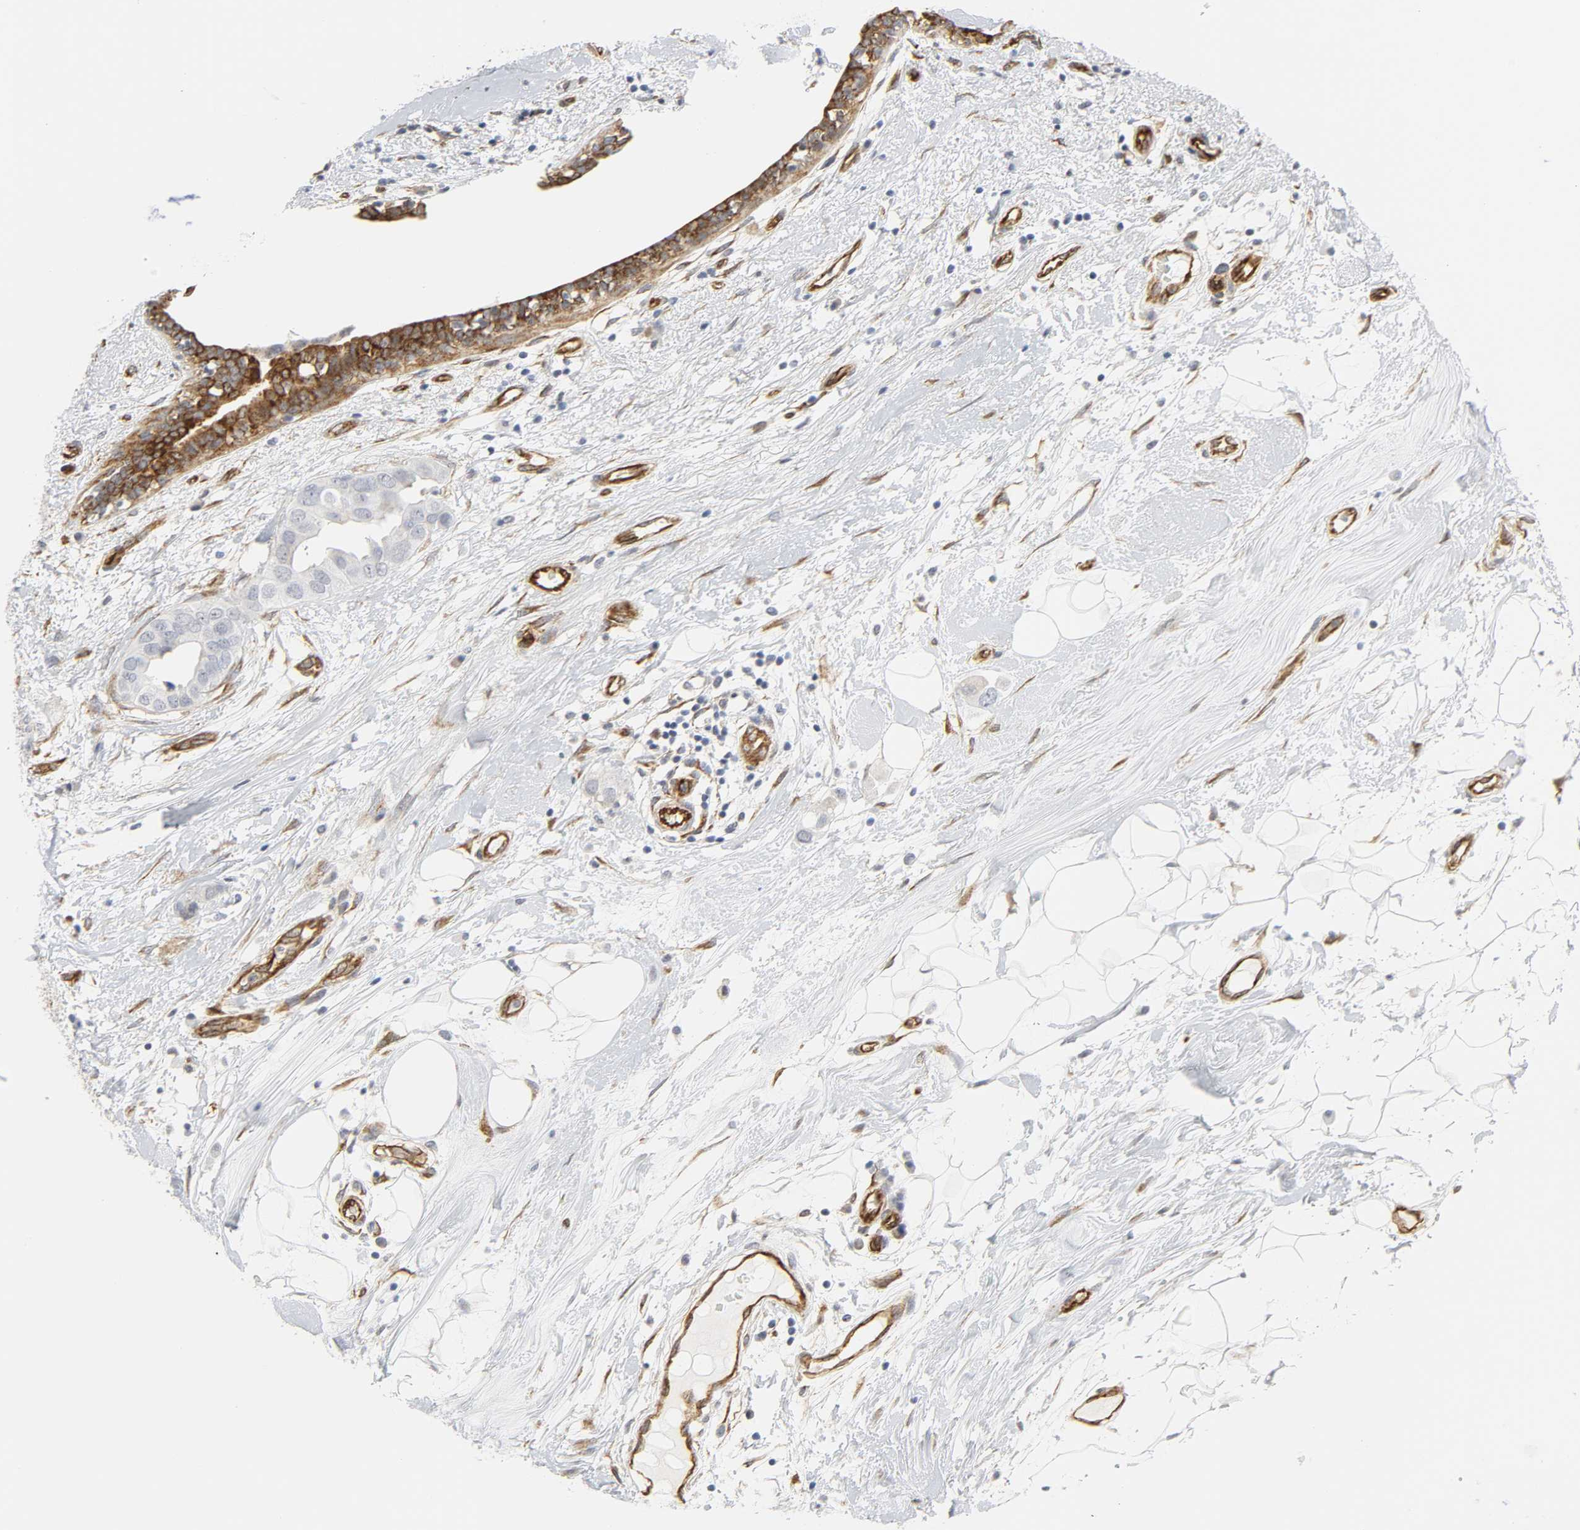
{"staining": {"intensity": "negative", "quantity": "none", "location": "none"}, "tissue": "breast cancer", "cell_type": "Tumor cells", "image_type": "cancer", "snomed": [{"axis": "morphology", "description": "Duct carcinoma"}, {"axis": "topography", "description": "Breast"}], "caption": "Protein analysis of breast cancer (invasive ductal carcinoma) exhibits no significant expression in tumor cells.", "gene": "DOCK1", "patient": {"sex": "female", "age": 40}}